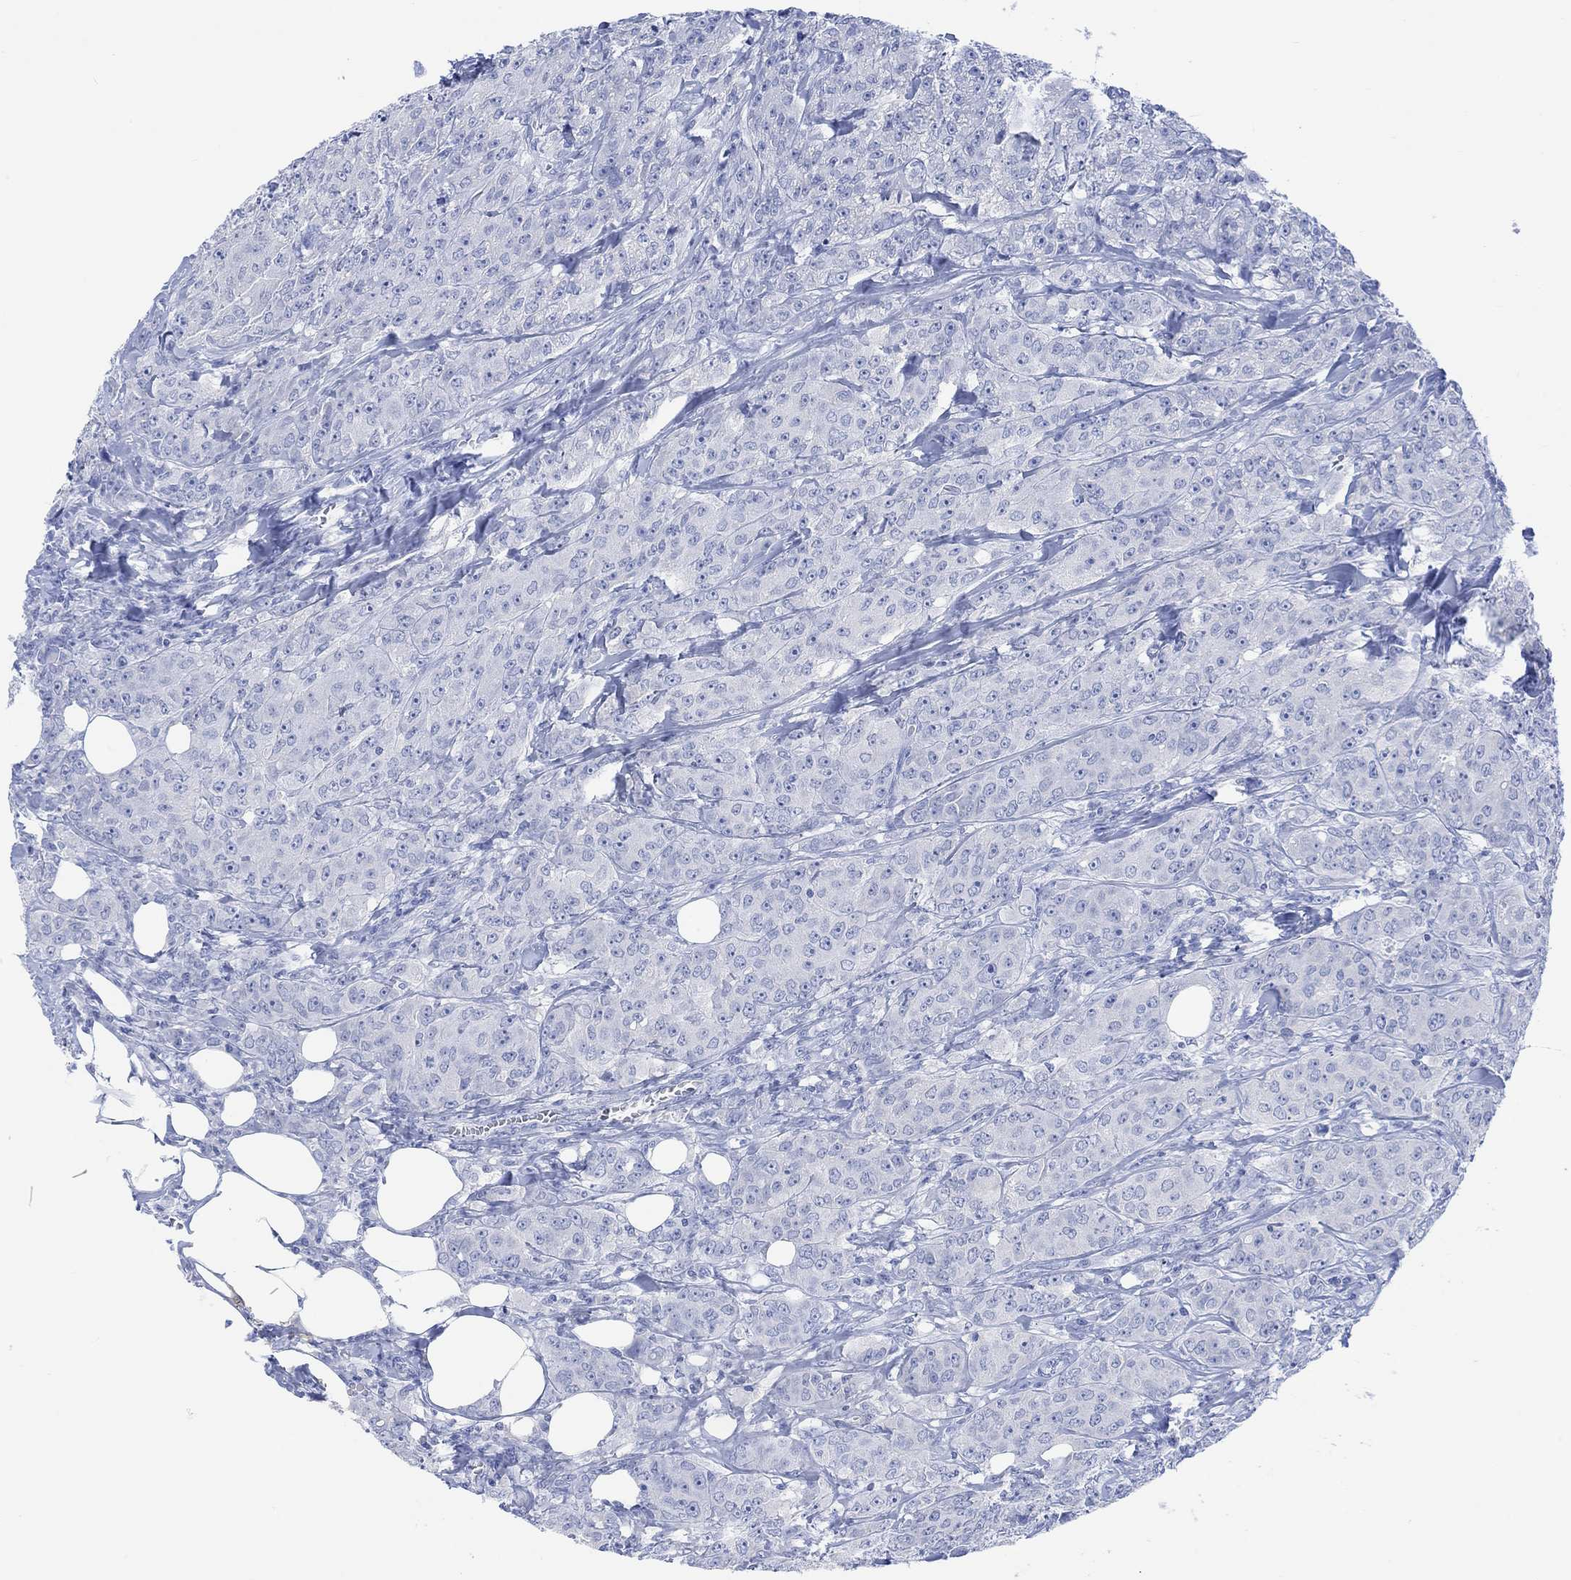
{"staining": {"intensity": "negative", "quantity": "none", "location": "none"}, "tissue": "breast cancer", "cell_type": "Tumor cells", "image_type": "cancer", "snomed": [{"axis": "morphology", "description": "Duct carcinoma"}, {"axis": "topography", "description": "Breast"}], "caption": "Tumor cells are negative for protein expression in human breast cancer.", "gene": "CALCA", "patient": {"sex": "female", "age": 43}}